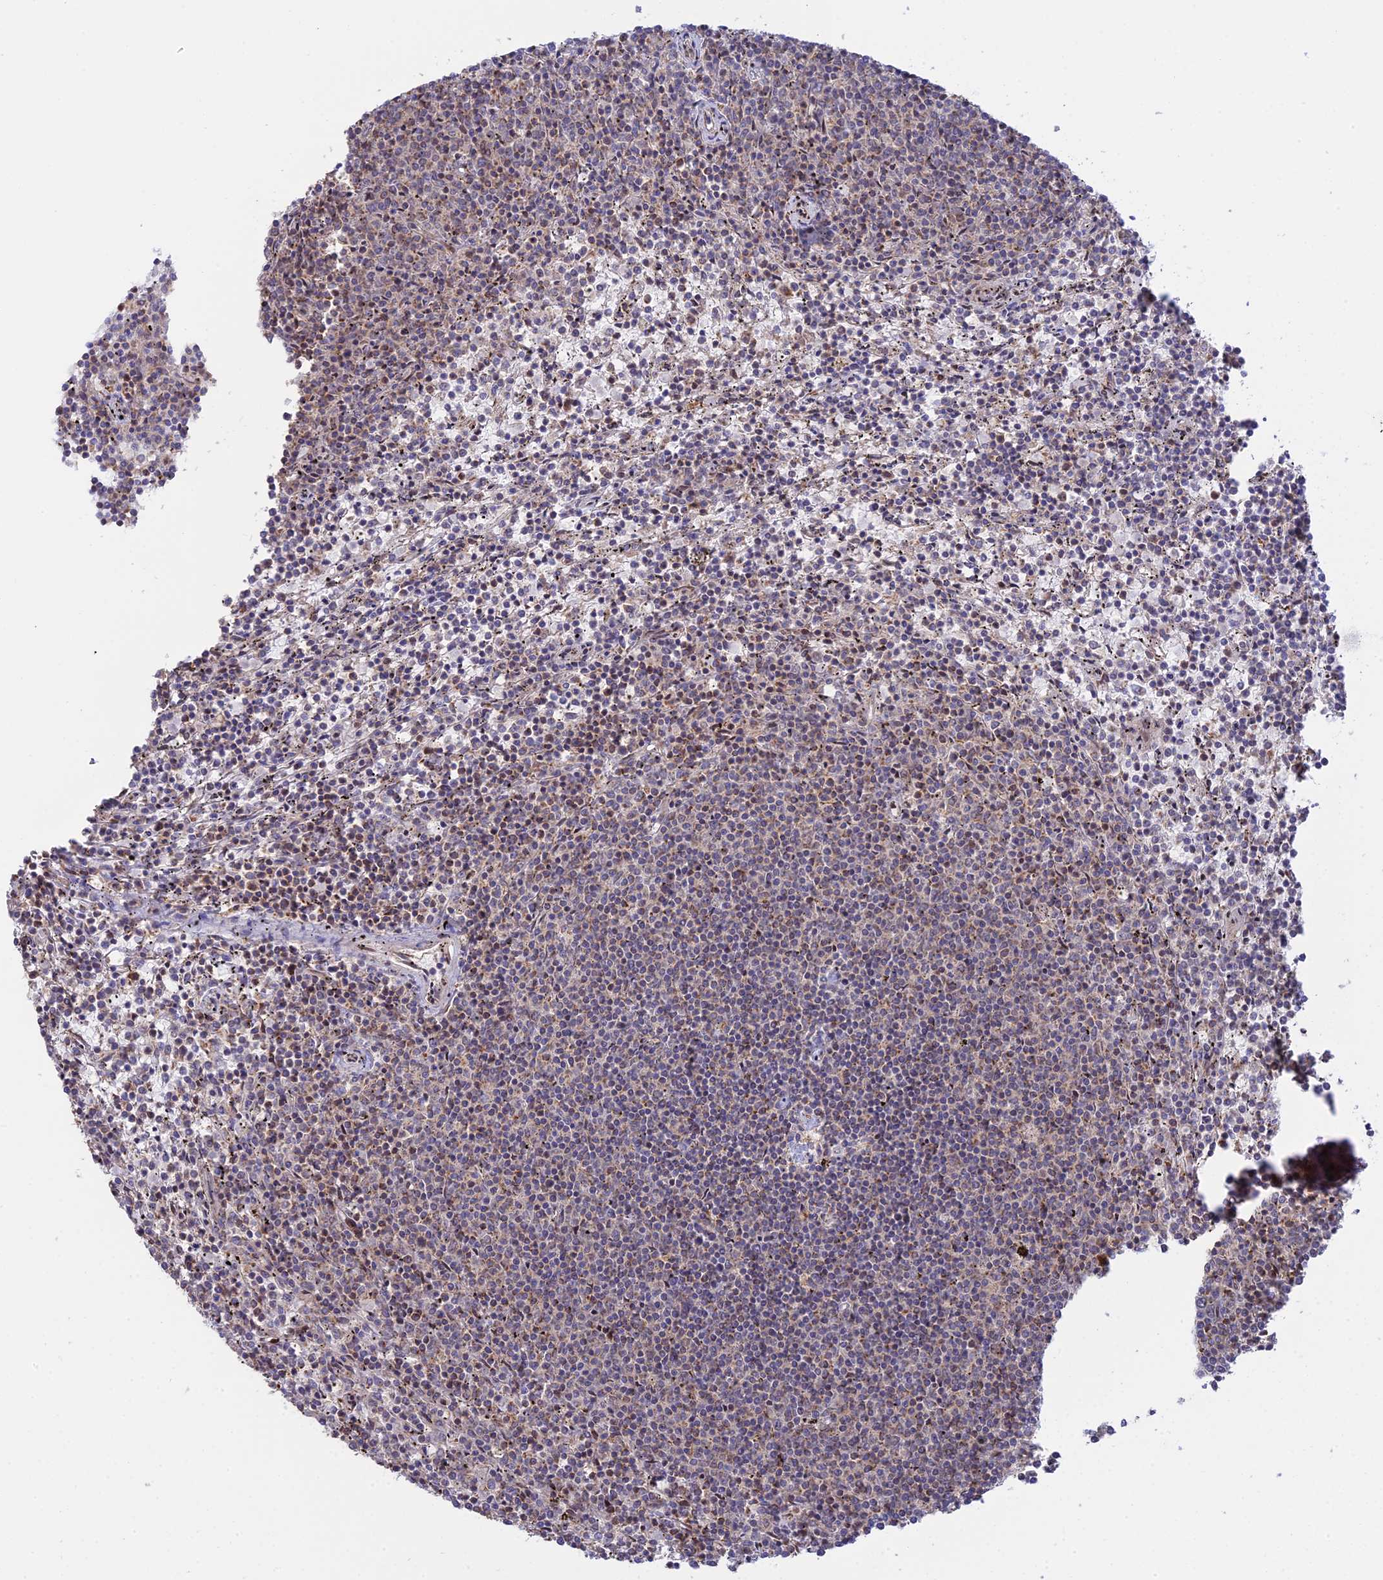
{"staining": {"intensity": "negative", "quantity": "none", "location": "none"}, "tissue": "lymphoma", "cell_type": "Tumor cells", "image_type": "cancer", "snomed": [{"axis": "morphology", "description": "Malignant lymphoma, non-Hodgkin's type, Low grade"}, {"axis": "topography", "description": "Spleen"}], "caption": "The photomicrograph exhibits no staining of tumor cells in lymphoma. (Stains: DAB (3,3'-diaminobenzidine) immunohistochemistry with hematoxylin counter stain, Microscopy: brightfield microscopy at high magnification).", "gene": "GSKIP", "patient": {"sex": "female", "age": 50}}